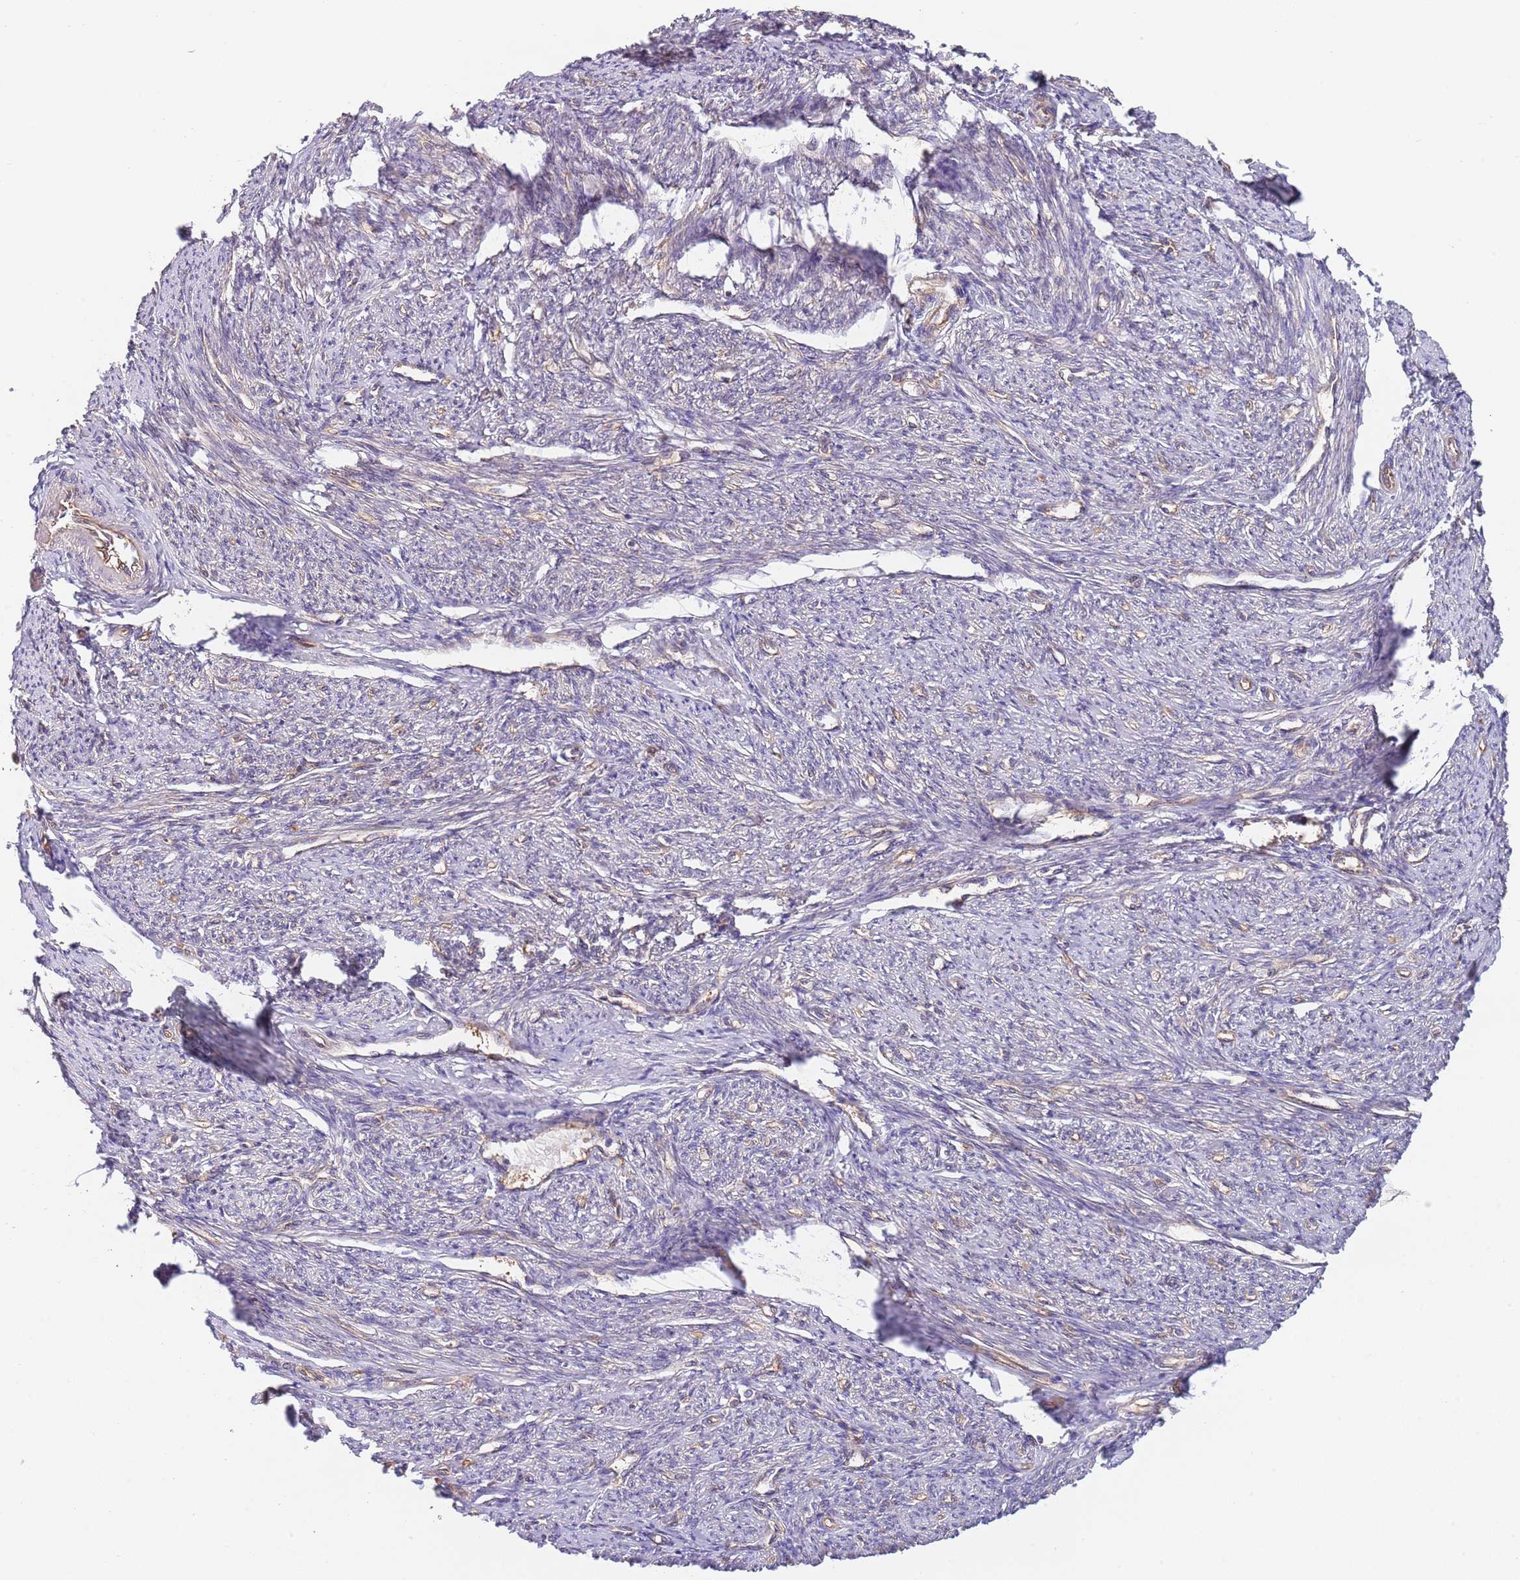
{"staining": {"intensity": "weak", "quantity": "<25%", "location": "cytoplasmic/membranous"}, "tissue": "smooth muscle", "cell_type": "Smooth muscle cells", "image_type": "normal", "snomed": [{"axis": "morphology", "description": "Normal tissue, NOS"}, {"axis": "topography", "description": "Smooth muscle"}, {"axis": "topography", "description": "Uterus"}], "caption": "Immunohistochemistry image of benign smooth muscle: smooth muscle stained with DAB (3,3'-diaminobenzidine) reveals no significant protein expression in smooth muscle cells.", "gene": "EIF3F", "patient": {"sex": "female", "age": 59}}